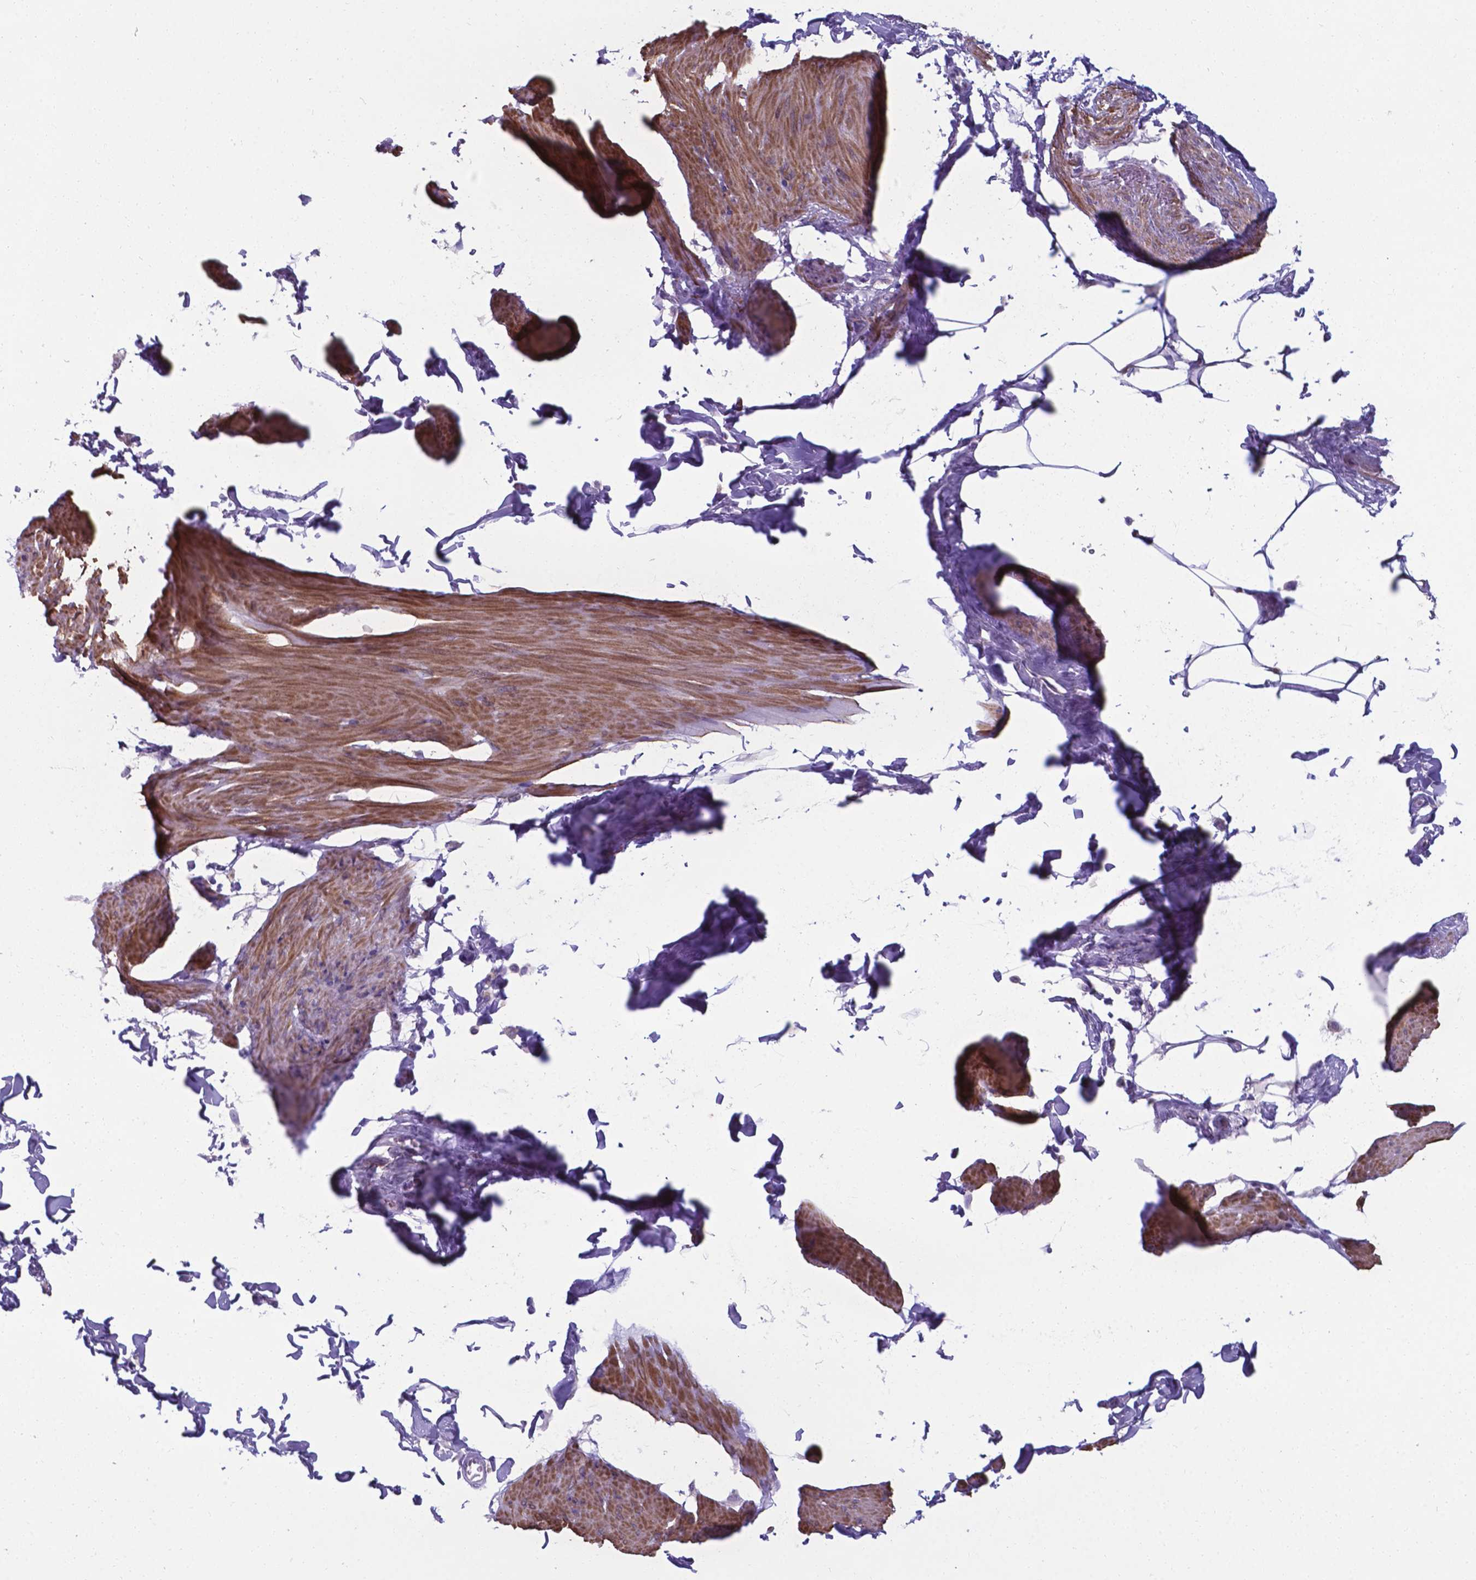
{"staining": {"intensity": "moderate", "quantity": "25%-75%", "location": "cytoplasmic/membranous"}, "tissue": "smooth muscle", "cell_type": "Smooth muscle cells", "image_type": "normal", "snomed": [{"axis": "morphology", "description": "Normal tissue, NOS"}, {"axis": "topography", "description": "Adipose tissue"}, {"axis": "topography", "description": "Smooth muscle"}, {"axis": "topography", "description": "Peripheral nerve tissue"}], "caption": "Immunohistochemistry (IHC) (DAB) staining of unremarkable human smooth muscle reveals moderate cytoplasmic/membranous protein expression in about 25%-75% of smooth muscle cells.", "gene": "AP5B1", "patient": {"sex": "male", "age": 83}}